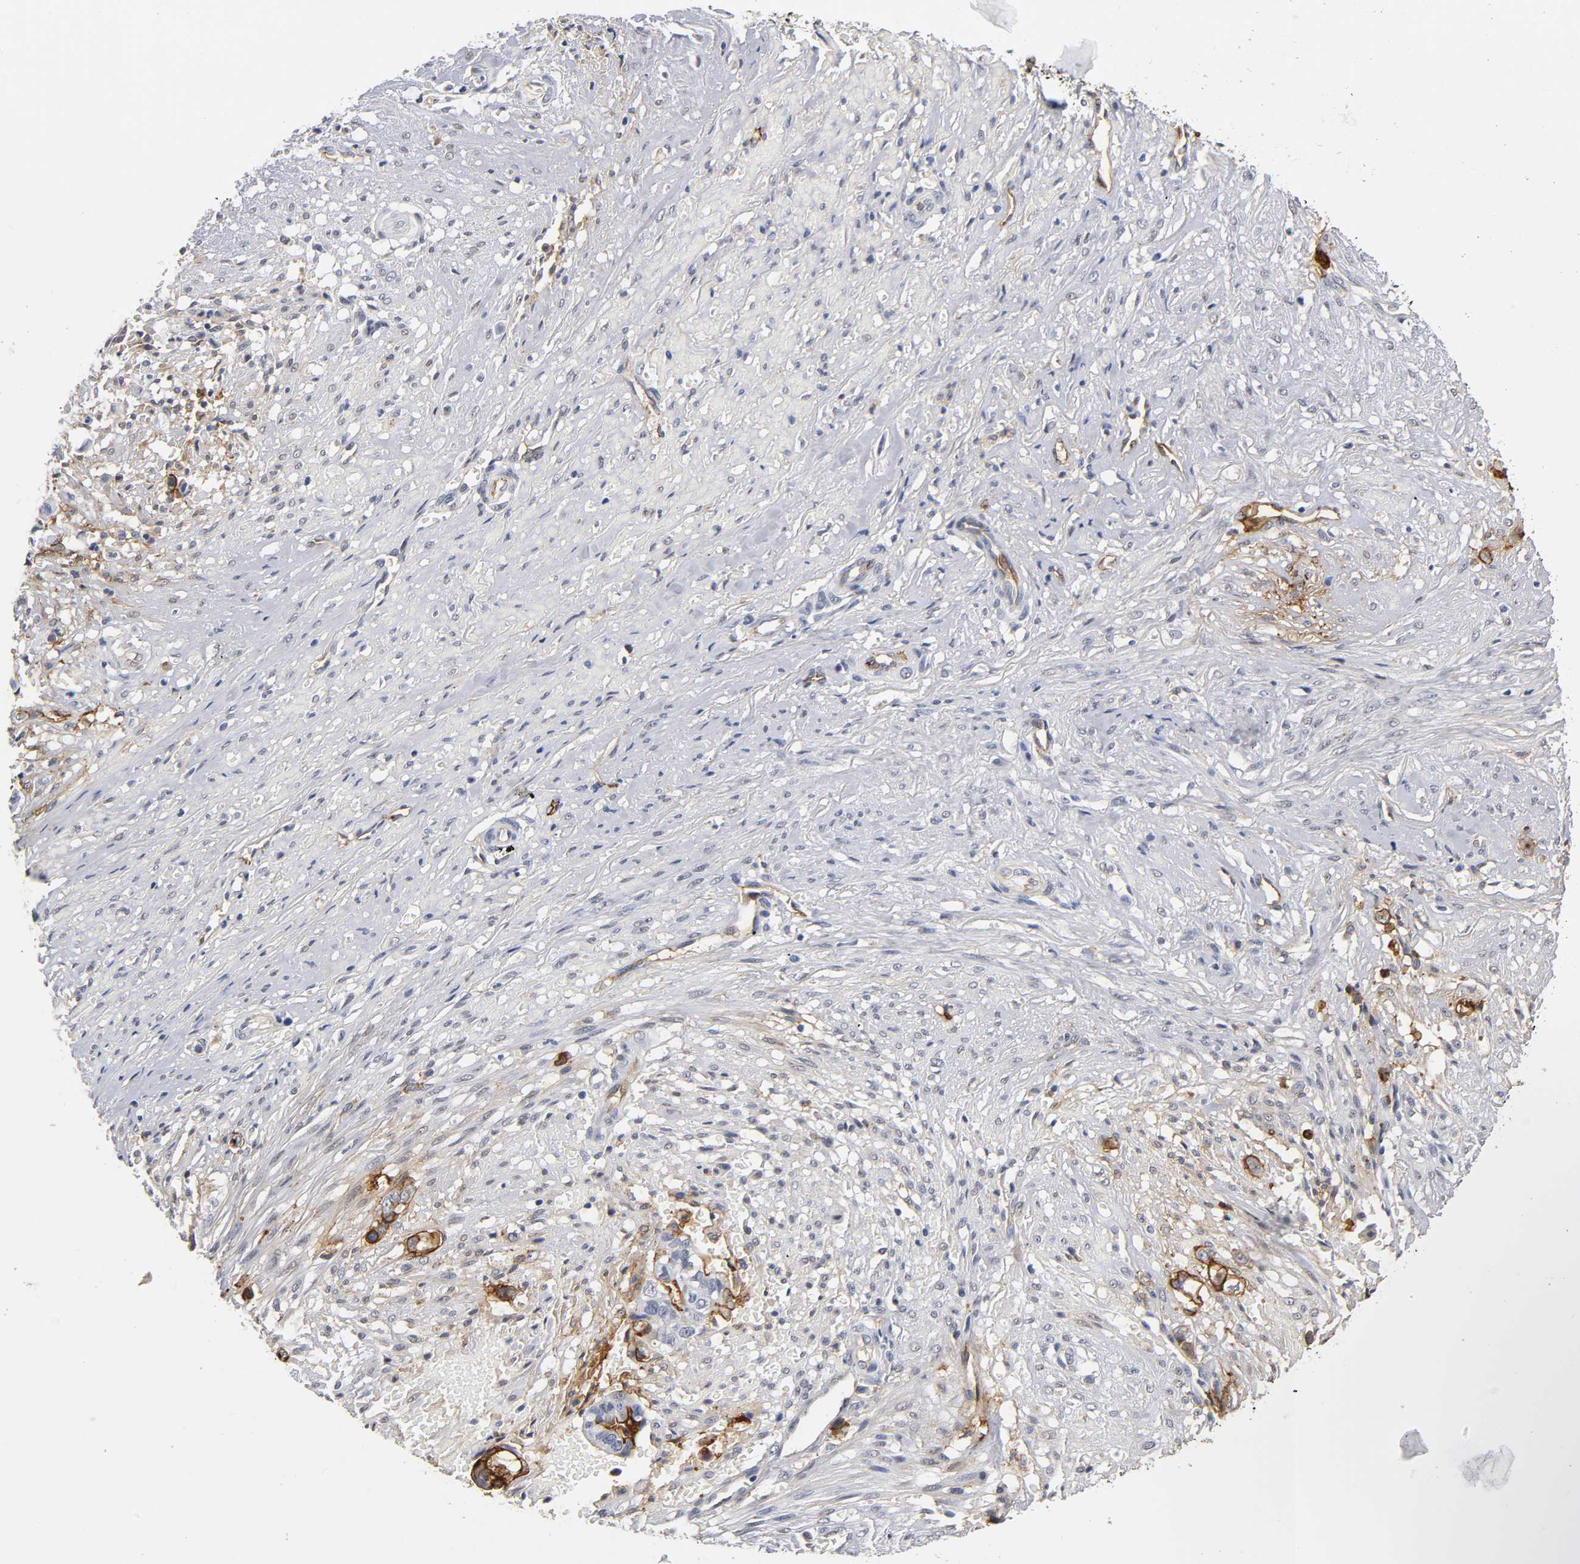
{"staining": {"intensity": "strong", "quantity": ">75%", "location": "cytoplasmic/membranous"}, "tissue": "liver cancer", "cell_type": "Tumor cells", "image_type": "cancer", "snomed": [{"axis": "morphology", "description": "Cholangiocarcinoma"}, {"axis": "topography", "description": "Liver"}], "caption": "Immunohistochemical staining of liver cholangiocarcinoma exhibits strong cytoplasmic/membranous protein staining in approximately >75% of tumor cells. The protein of interest is shown in brown color, while the nuclei are stained blue.", "gene": "ICAM1", "patient": {"sex": "female", "age": 70}}